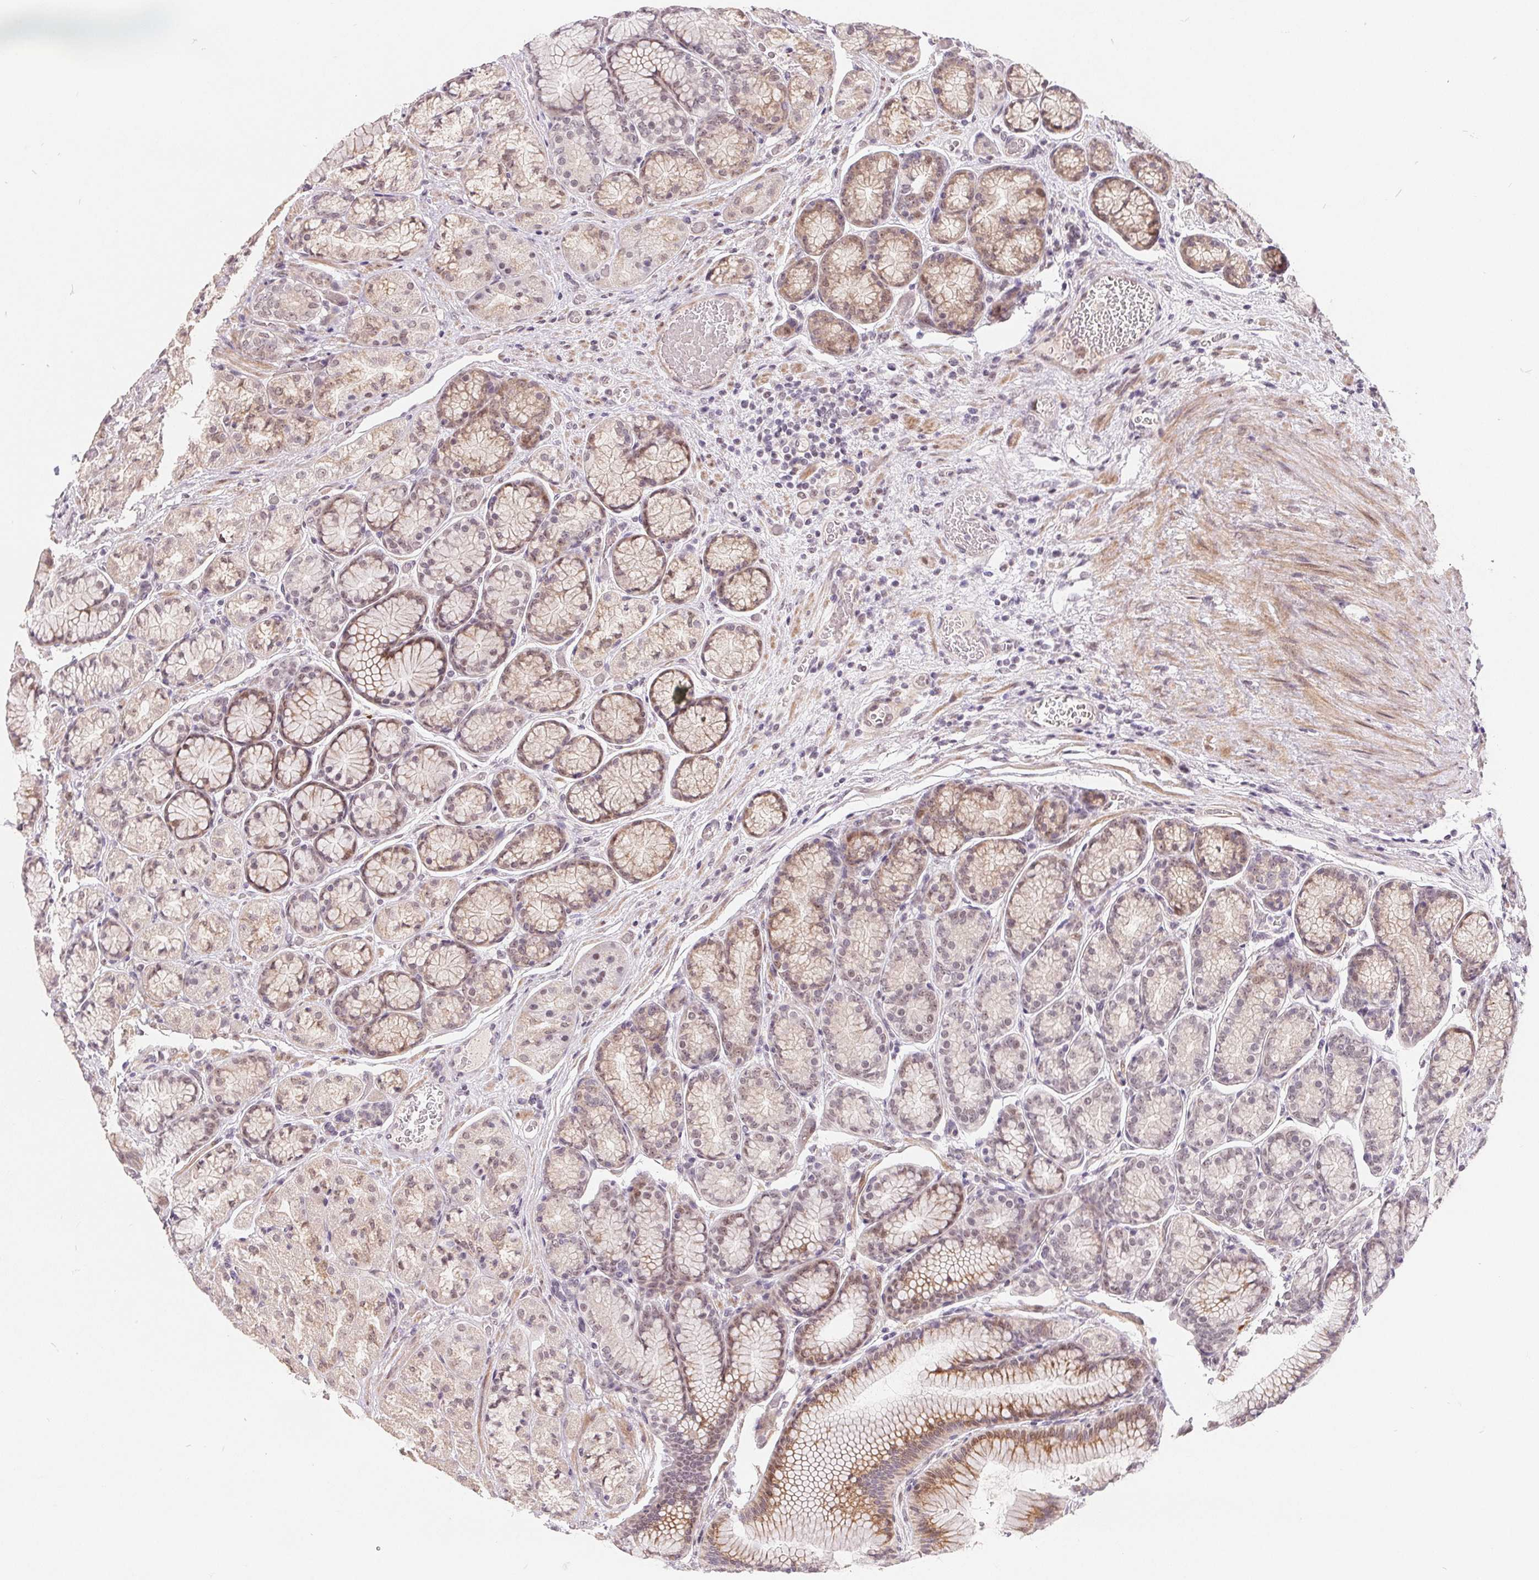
{"staining": {"intensity": "moderate", "quantity": "25%-75%", "location": "cytoplasmic/membranous,nuclear"}, "tissue": "stomach", "cell_type": "Glandular cells", "image_type": "normal", "snomed": [{"axis": "morphology", "description": "Normal tissue, NOS"}, {"axis": "morphology", "description": "Adenocarcinoma, NOS"}, {"axis": "morphology", "description": "Adenocarcinoma, High grade"}, {"axis": "topography", "description": "Stomach, upper"}, {"axis": "topography", "description": "Stomach"}], "caption": "Moderate cytoplasmic/membranous,nuclear expression for a protein is seen in about 25%-75% of glandular cells of benign stomach using immunohistochemistry (IHC).", "gene": "NRG2", "patient": {"sex": "female", "age": 65}}